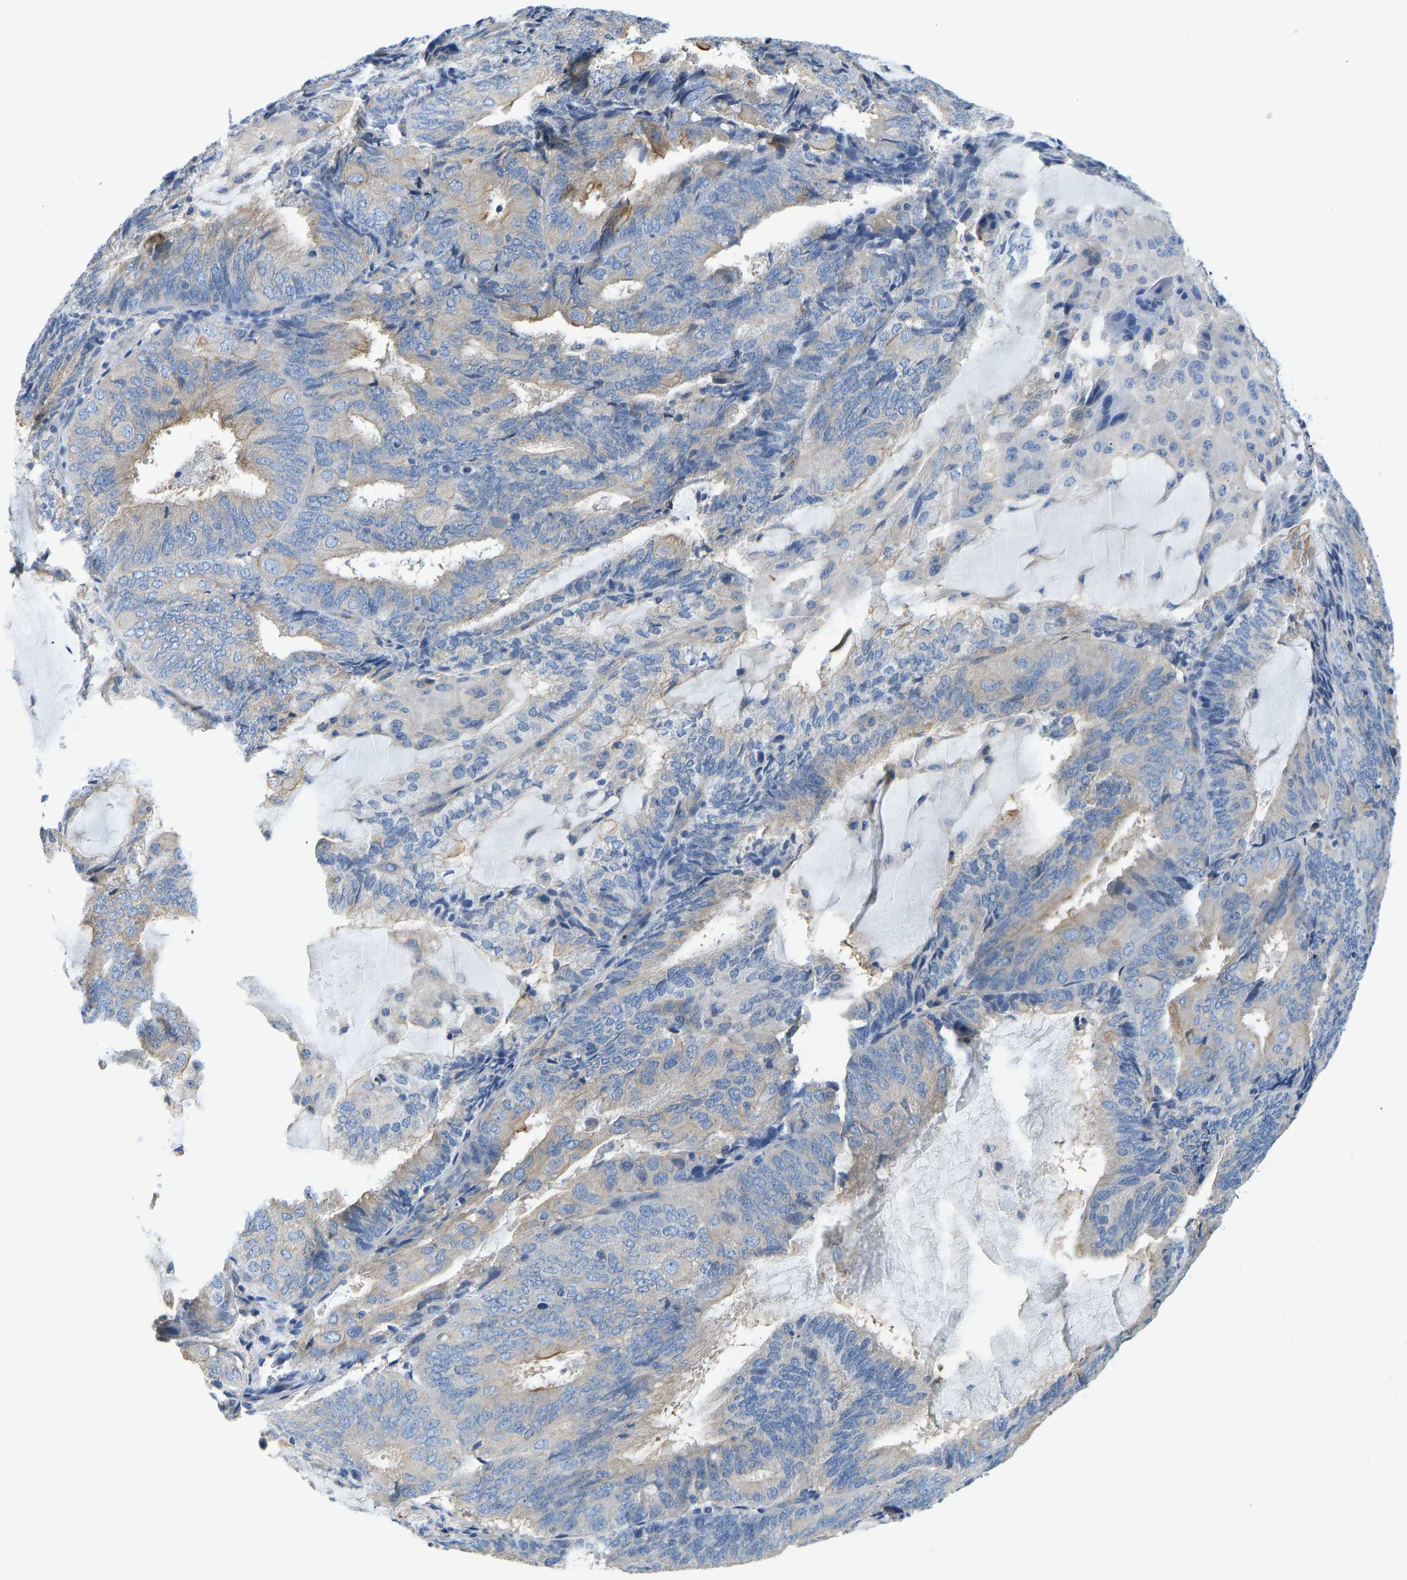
{"staining": {"intensity": "moderate", "quantity": "<25%", "location": "cytoplasmic/membranous"}, "tissue": "endometrial cancer", "cell_type": "Tumor cells", "image_type": "cancer", "snomed": [{"axis": "morphology", "description": "Adenocarcinoma, NOS"}, {"axis": "topography", "description": "Endometrium"}], "caption": "There is low levels of moderate cytoplasmic/membranous staining in tumor cells of endometrial cancer (adenocarcinoma), as demonstrated by immunohistochemical staining (brown color).", "gene": "CHAD", "patient": {"sex": "female", "age": 81}}